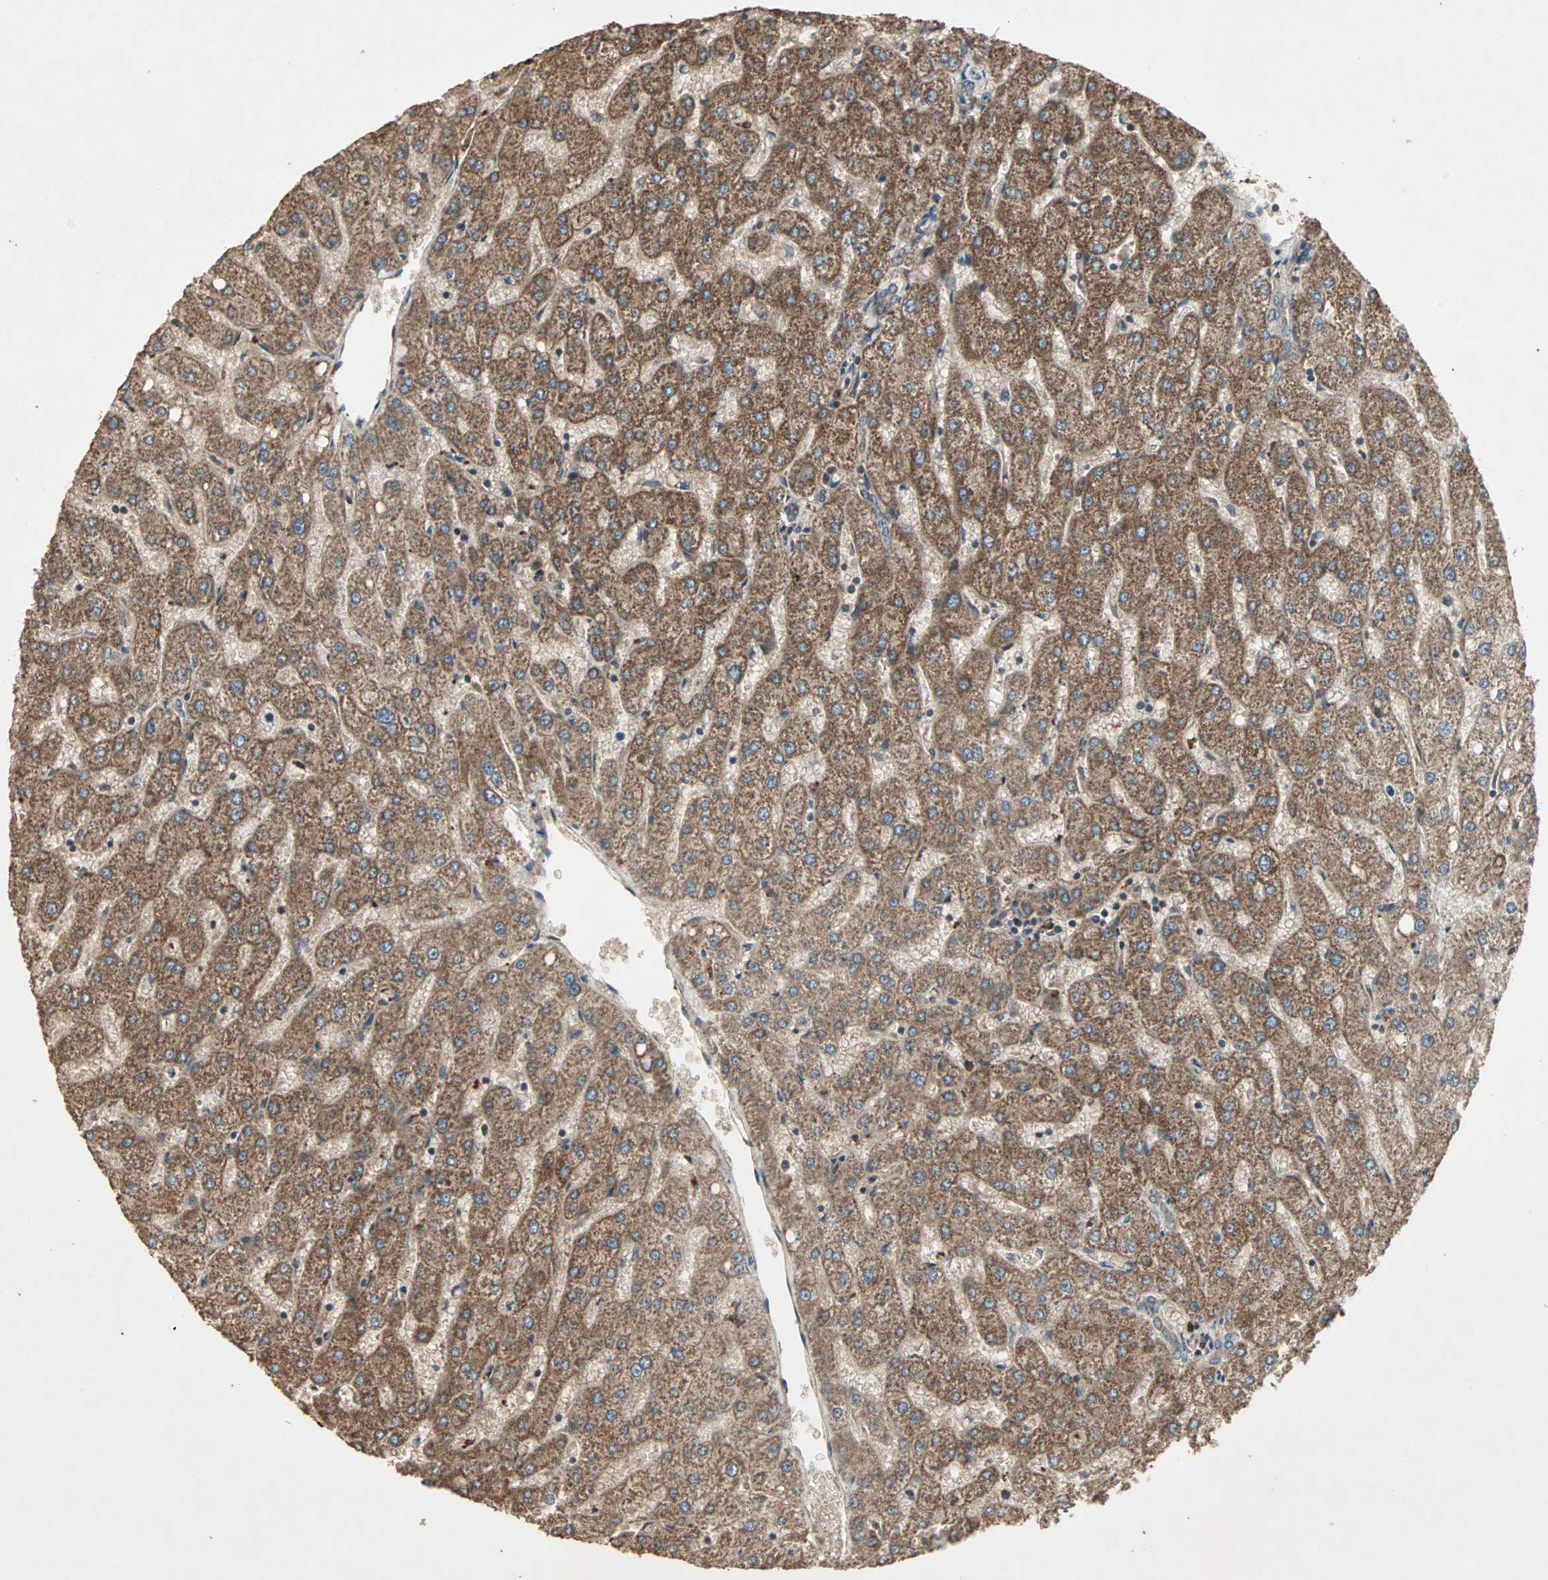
{"staining": {"intensity": "moderate", "quantity": ">75%", "location": "cytoplasmic/membranous"}, "tissue": "liver", "cell_type": "Cholangiocytes", "image_type": "normal", "snomed": [{"axis": "morphology", "description": "Normal tissue, NOS"}, {"axis": "topography", "description": "Liver"}], "caption": "Human liver stained with a protein marker displays moderate staining in cholangiocytes.", "gene": "UBAC1", "patient": {"sex": "male", "age": 67}}